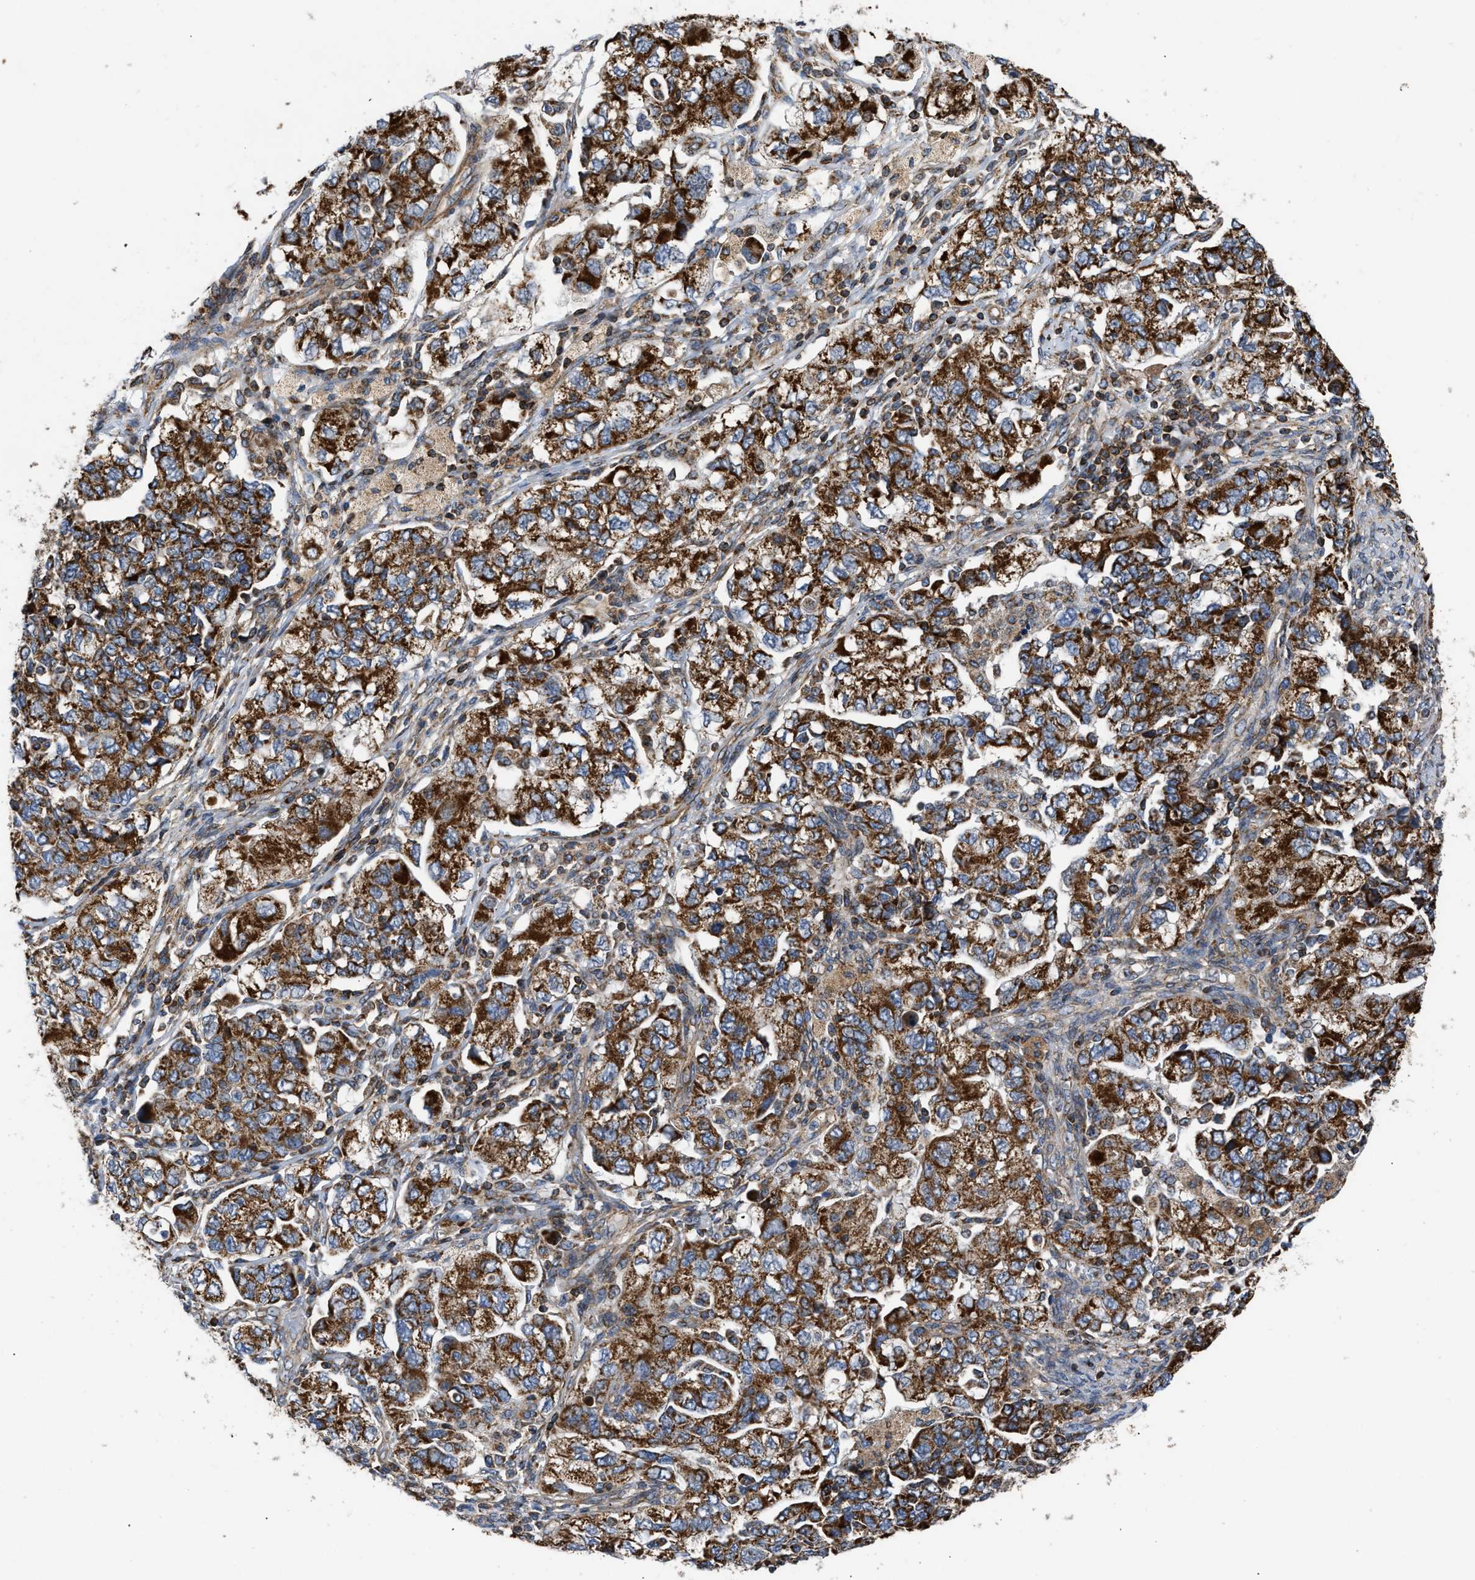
{"staining": {"intensity": "strong", "quantity": ">75%", "location": "cytoplasmic/membranous"}, "tissue": "ovarian cancer", "cell_type": "Tumor cells", "image_type": "cancer", "snomed": [{"axis": "morphology", "description": "Carcinoma, NOS"}, {"axis": "morphology", "description": "Cystadenocarcinoma, serous, NOS"}, {"axis": "topography", "description": "Ovary"}], "caption": "A photomicrograph of human ovarian cancer stained for a protein exhibits strong cytoplasmic/membranous brown staining in tumor cells.", "gene": "OPTN", "patient": {"sex": "female", "age": 69}}